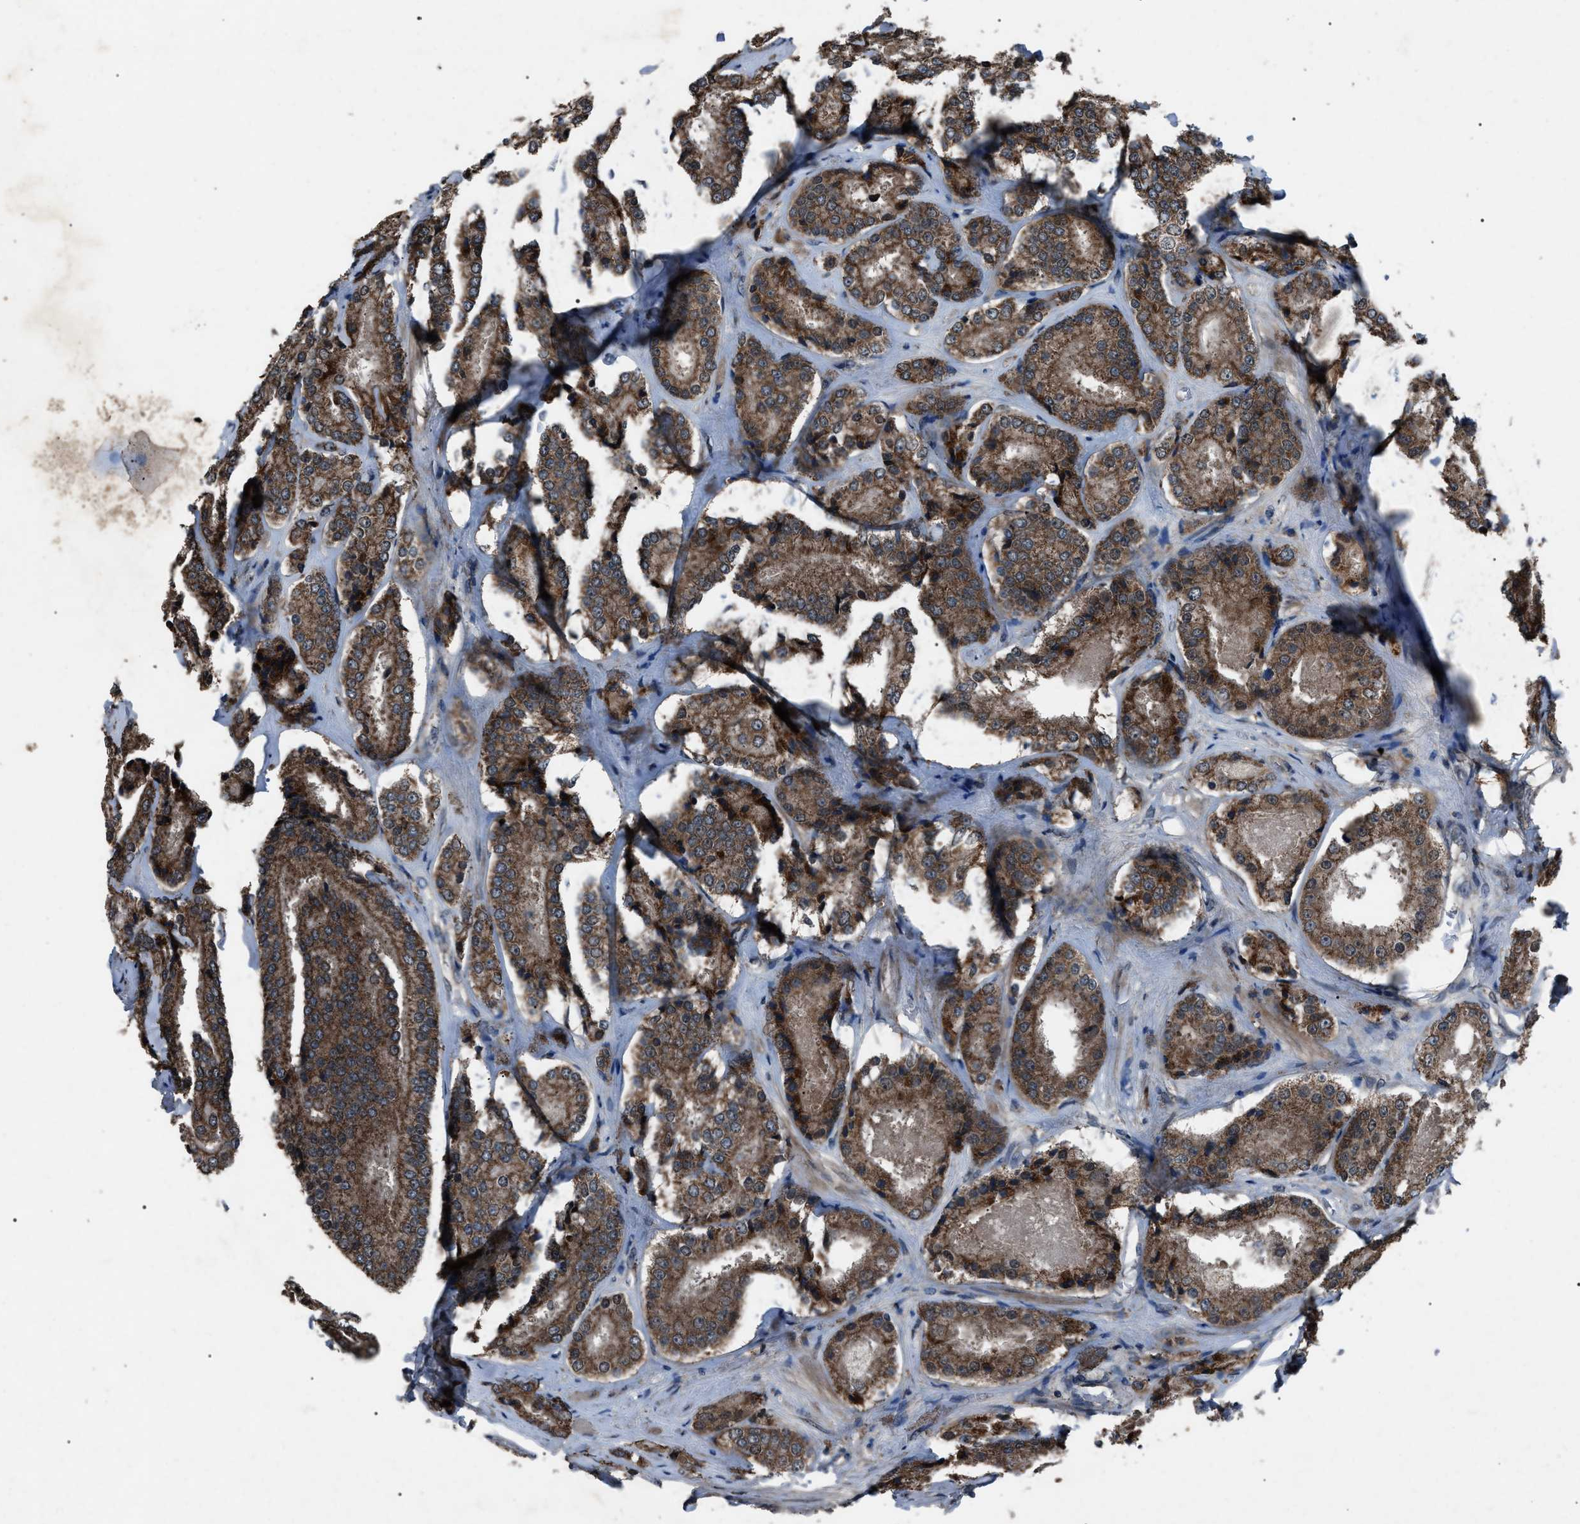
{"staining": {"intensity": "moderate", "quantity": ">75%", "location": "cytoplasmic/membranous"}, "tissue": "prostate cancer", "cell_type": "Tumor cells", "image_type": "cancer", "snomed": [{"axis": "morphology", "description": "Adenocarcinoma, High grade"}, {"axis": "topography", "description": "Prostate"}], "caption": "Prostate cancer stained for a protein shows moderate cytoplasmic/membranous positivity in tumor cells.", "gene": "ZFAND2A", "patient": {"sex": "male", "age": 65}}